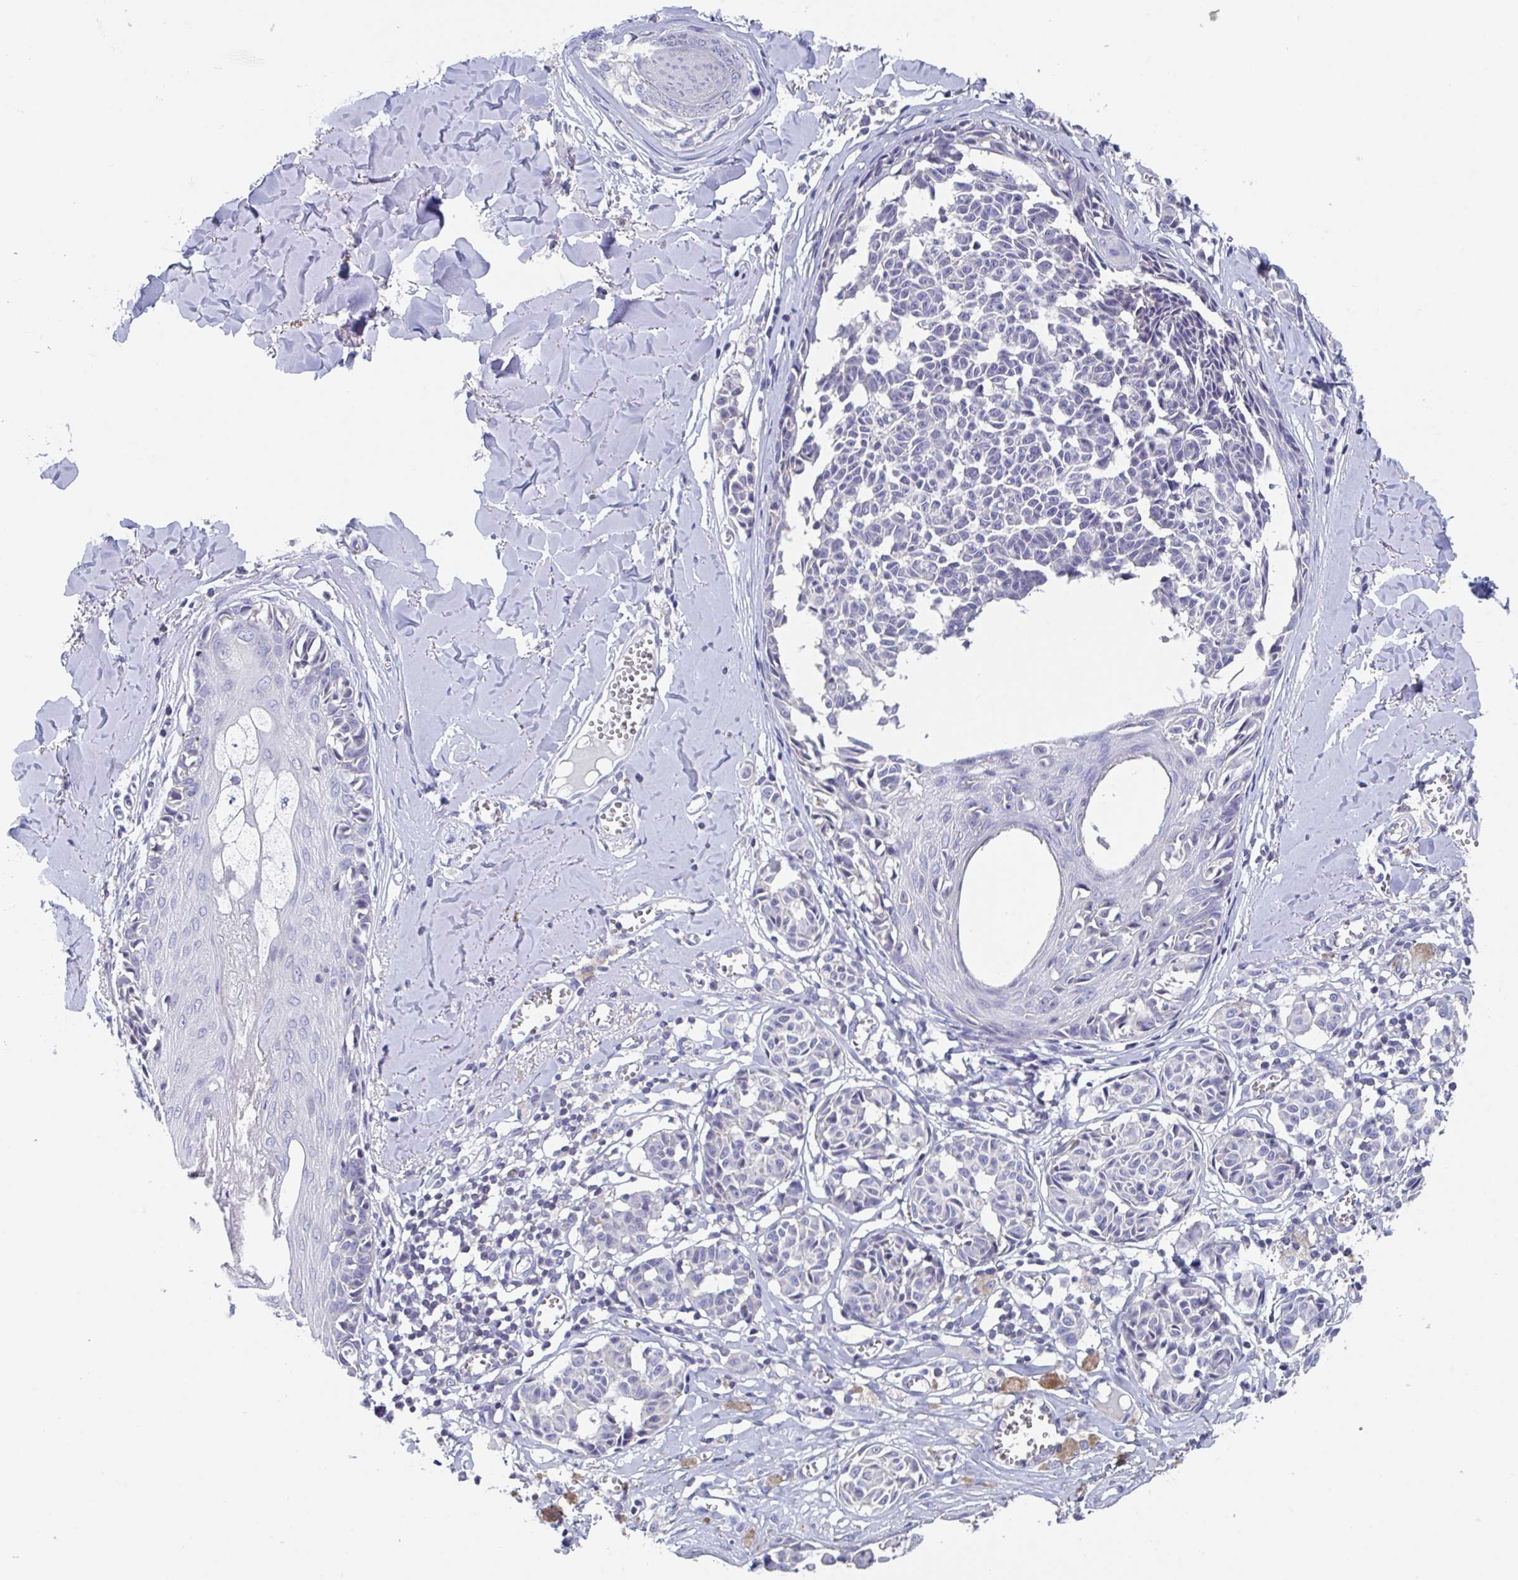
{"staining": {"intensity": "negative", "quantity": "none", "location": "none"}, "tissue": "melanoma", "cell_type": "Tumor cells", "image_type": "cancer", "snomed": [{"axis": "morphology", "description": "Malignant melanoma, NOS"}, {"axis": "topography", "description": "Skin"}], "caption": "DAB (3,3'-diaminobenzidine) immunohistochemical staining of human melanoma reveals no significant positivity in tumor cells.", "gene": "LRRC58", "patient": {"sex": "female", "age": 43}}